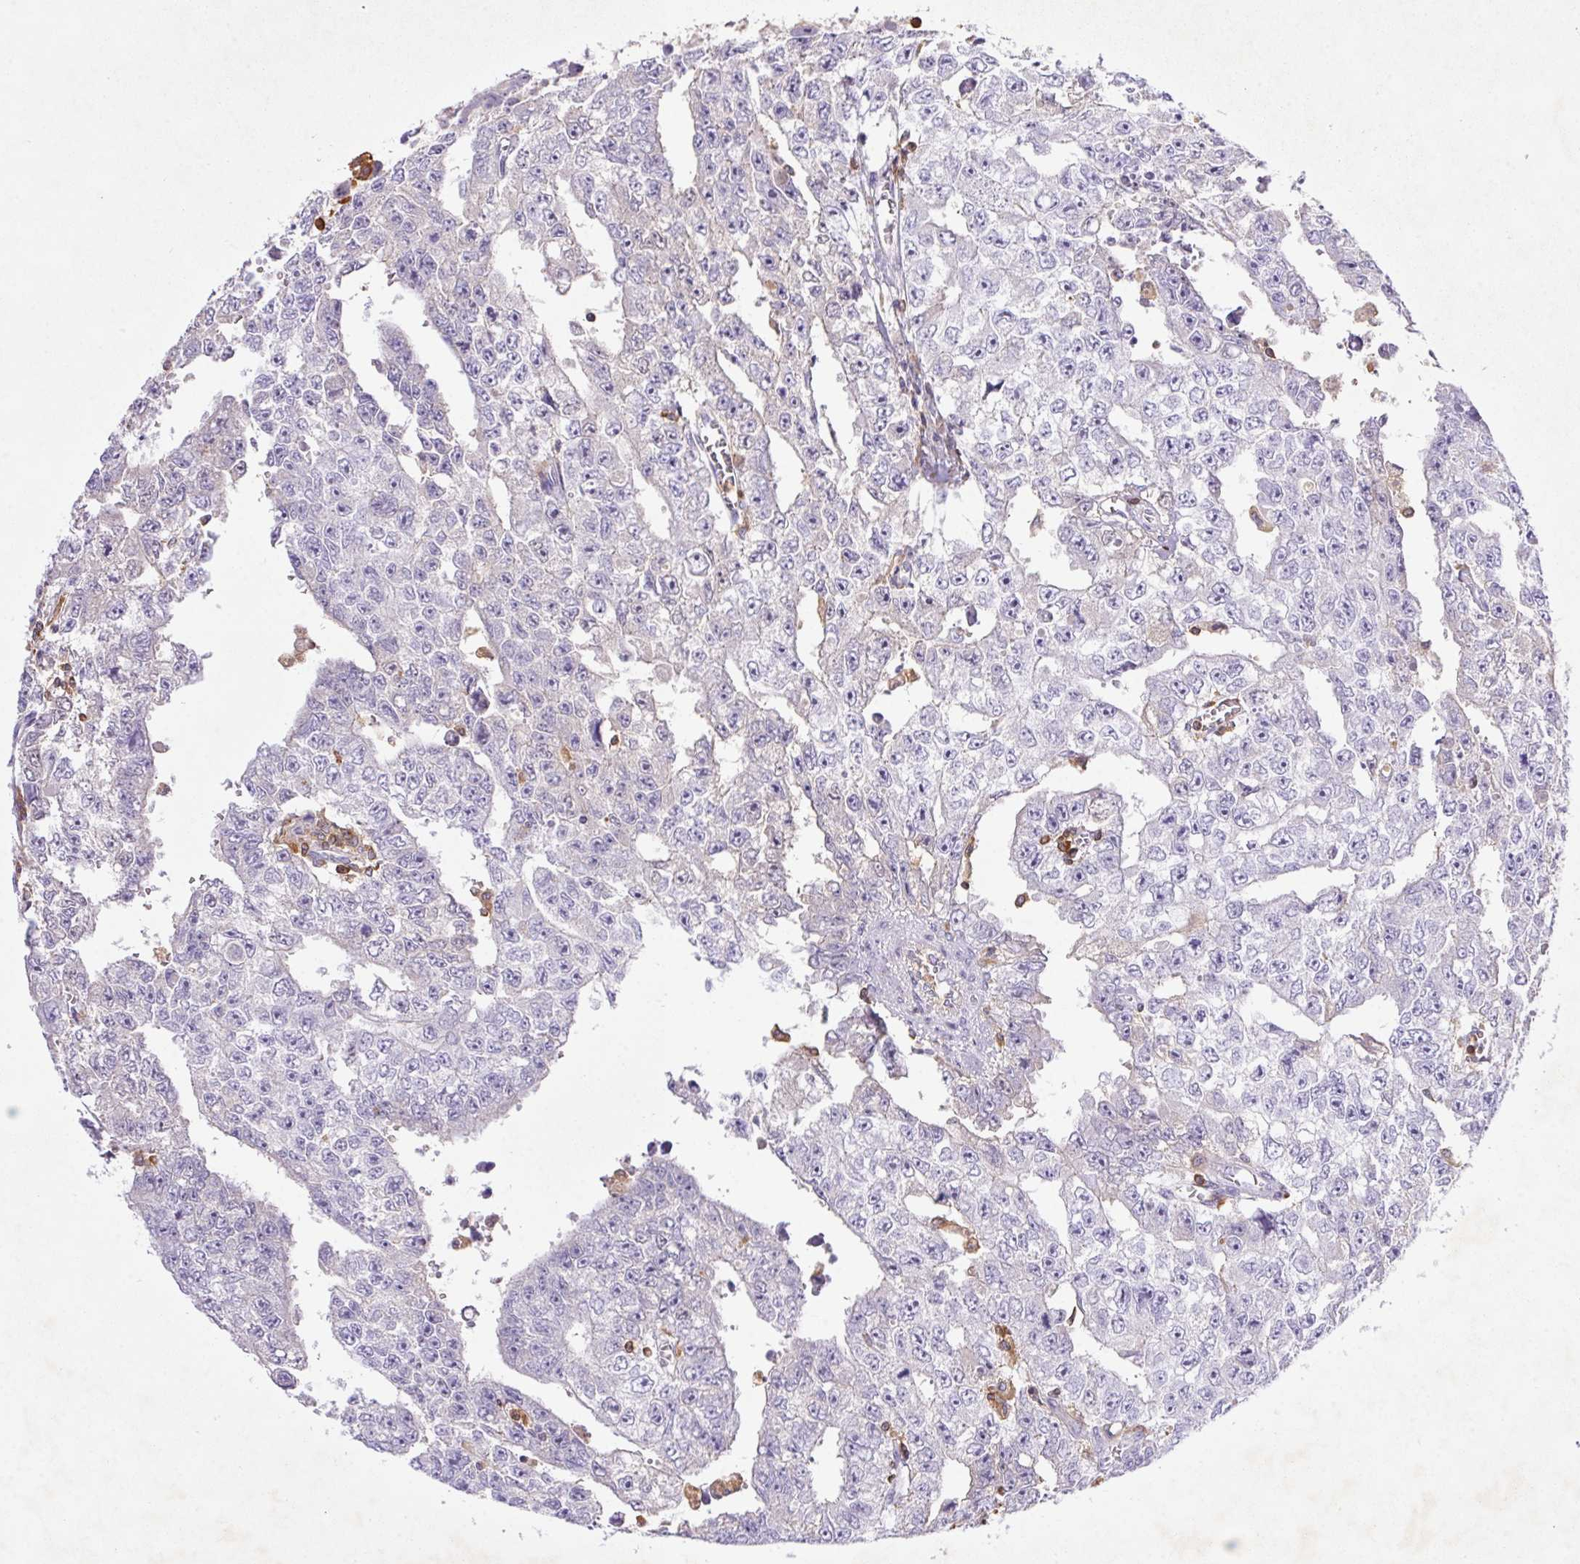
{"staining": {"intensity": "negative", "quantity": "none", "location": "none"}, "tissue": "testis cancer", "cell_type": "Tumor cells", "image_type": "cancer", "snomed": [{"axis": "morphology", "description": "Carcinoma, Embryonal, NOS"}, {"axis": "morphology", "description": "Teratoma, malignant, NOS"}, {"axis": "topography", "description": "Testis"}], "caption": "Tumor cells are negative for protein expression in human testis cancer.", "gene": "APBB1IP", "patient": {"sex": "male", "age": 24}}